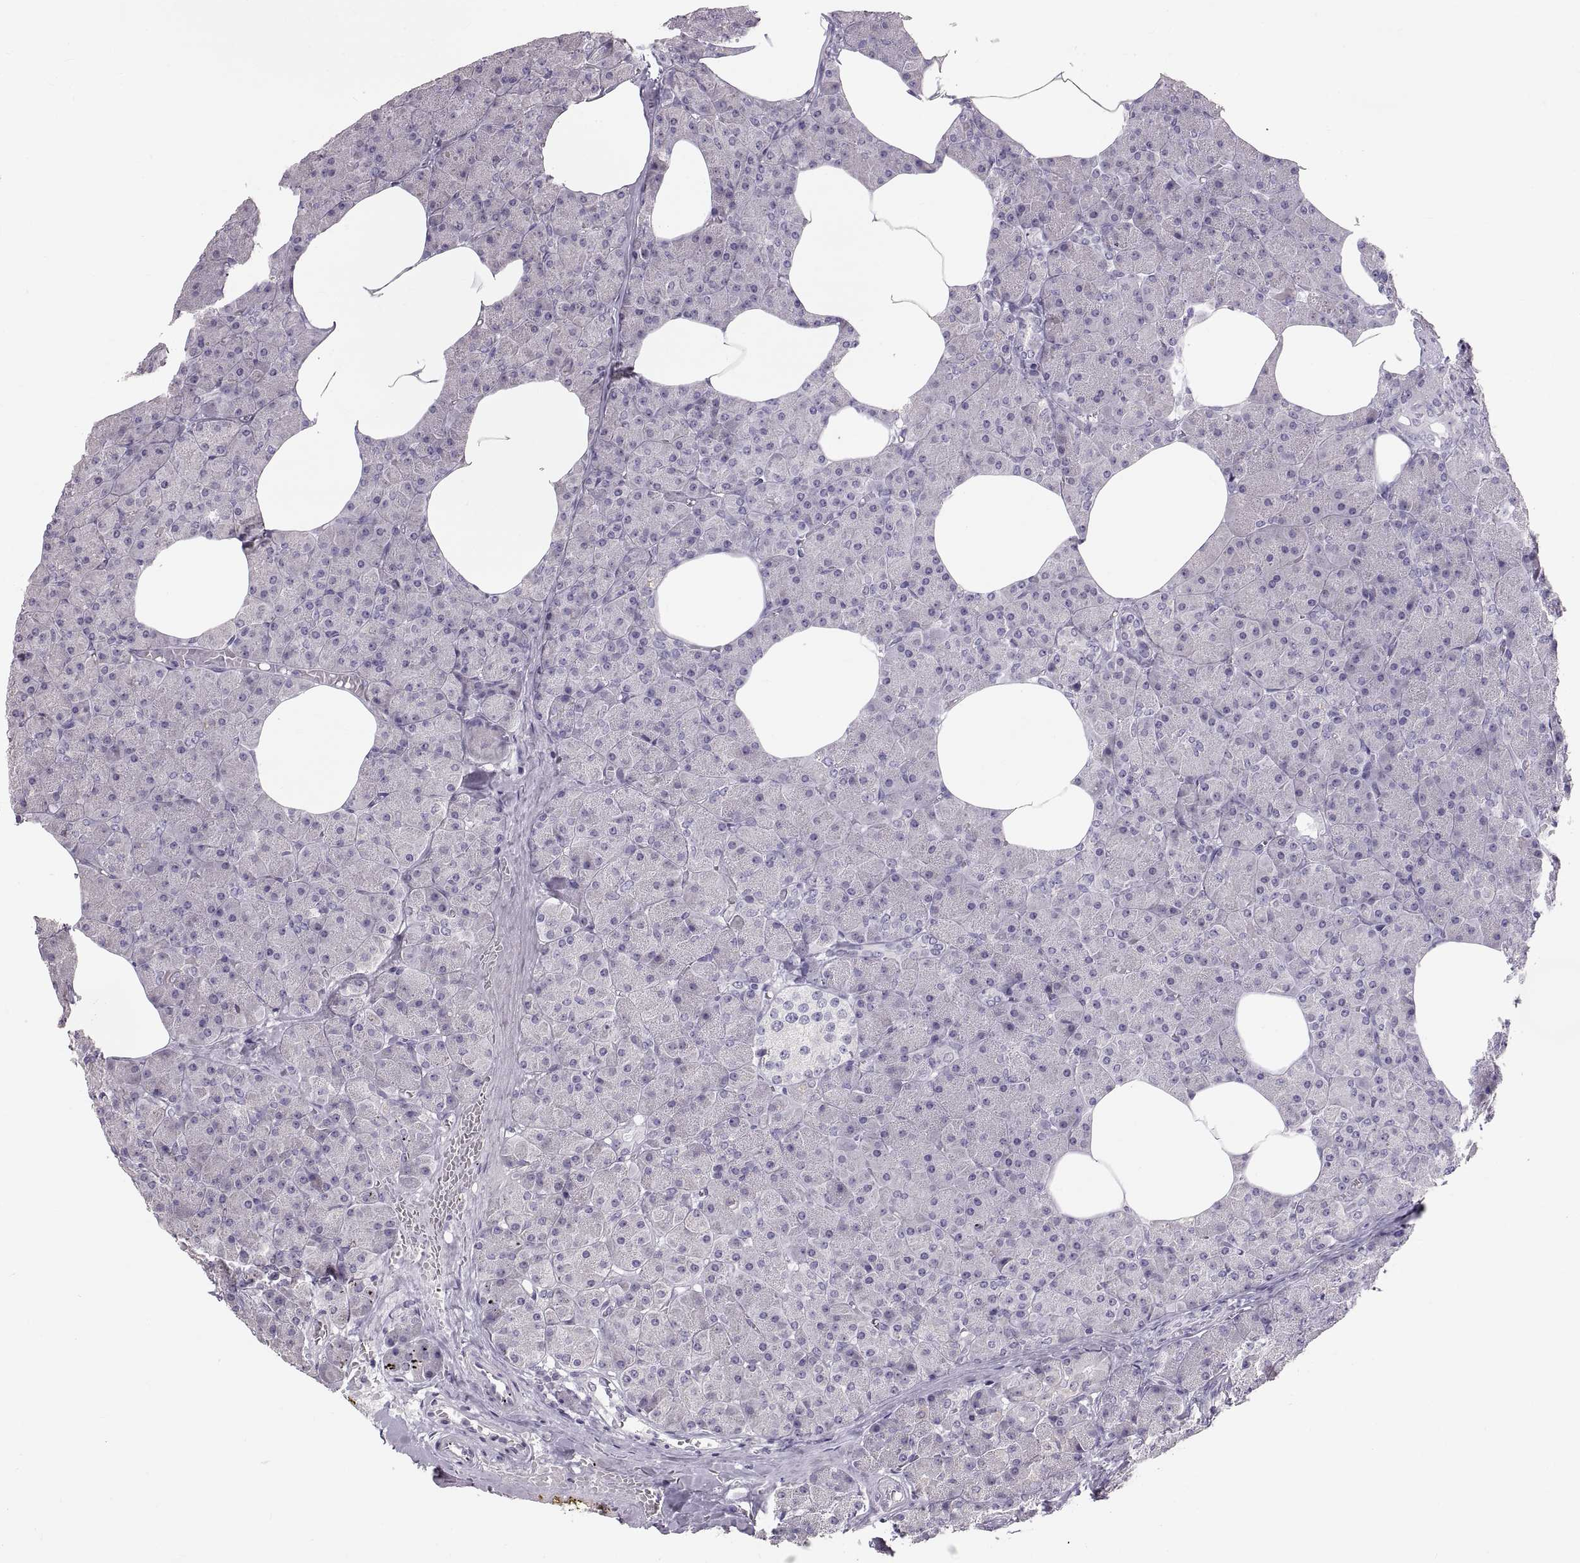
{"staining": {"intensity": "negative", "quantity": "none", "location": "none"}, "tissue": "pancreas", "cell_type": "Exocrine glandular cells", "image_type": "normal", "snomed": [{"axis": "morphology", "description": "Normal tissue, NOS"}, {"axis": "topography", "description": "Pancreas"}], "caption": "IHC of normal pancreas displays no staining in exocrine glandular cells.", "gene": "WBP2NL", "patient": {"sex": "female", "age": 45}}